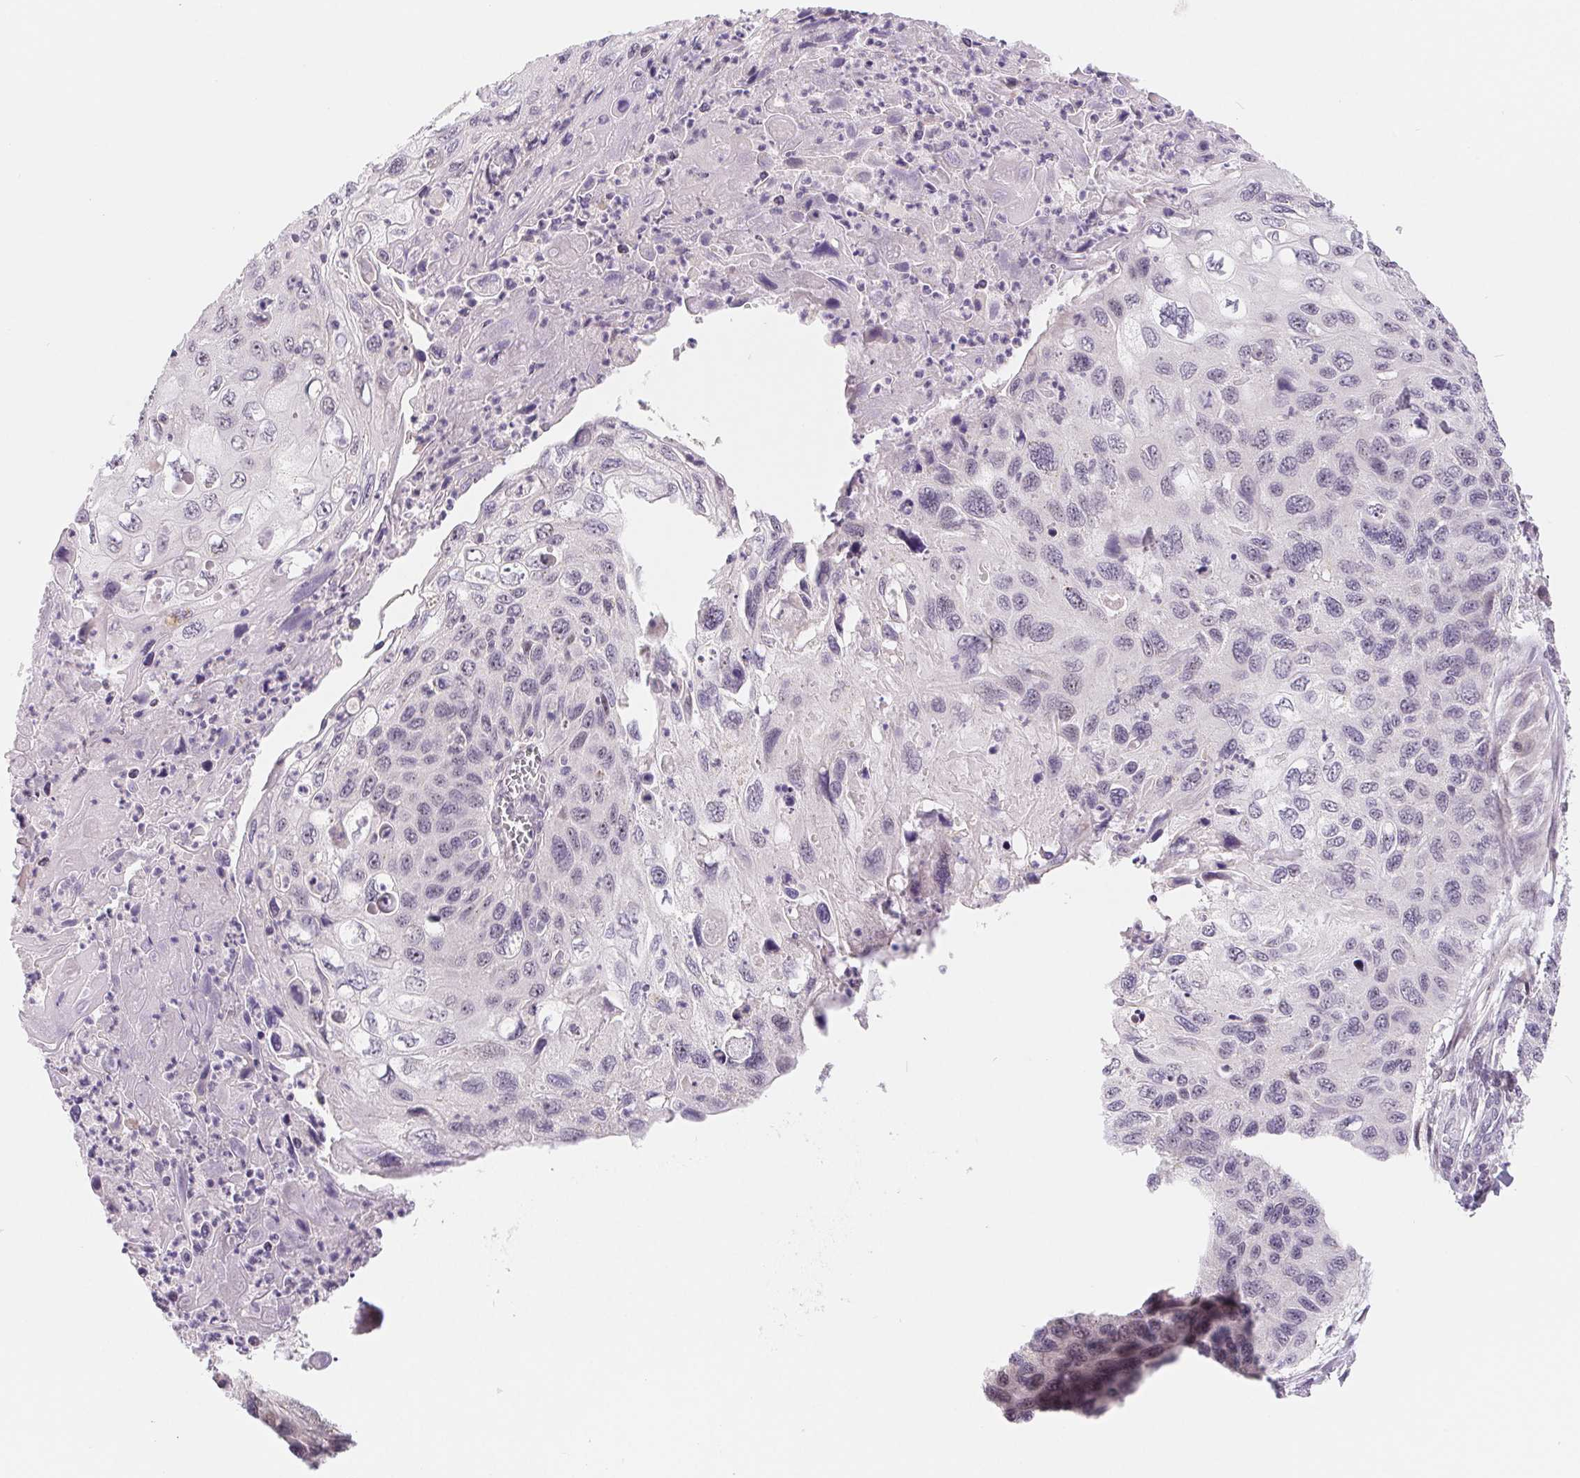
{"staining": {"intensity": "negative", "quantity": "none", "location": "none"}, "tissue": "cervical cancer", "cell_type": "Tumor cells", "image_type": "cancer", "snomed": [{"axis": "morphology", "description": "Squamous cell carcinoma, NOS"}, {"axis": "topography", "description": "Cervix"}], "caption": "This is an IHC image of human cervical cancer (squamous cell carcinoma). There is no positivity in tumor cells.", "gene": "LCA5L", "patient": {"sex": "female", "age": 70}}